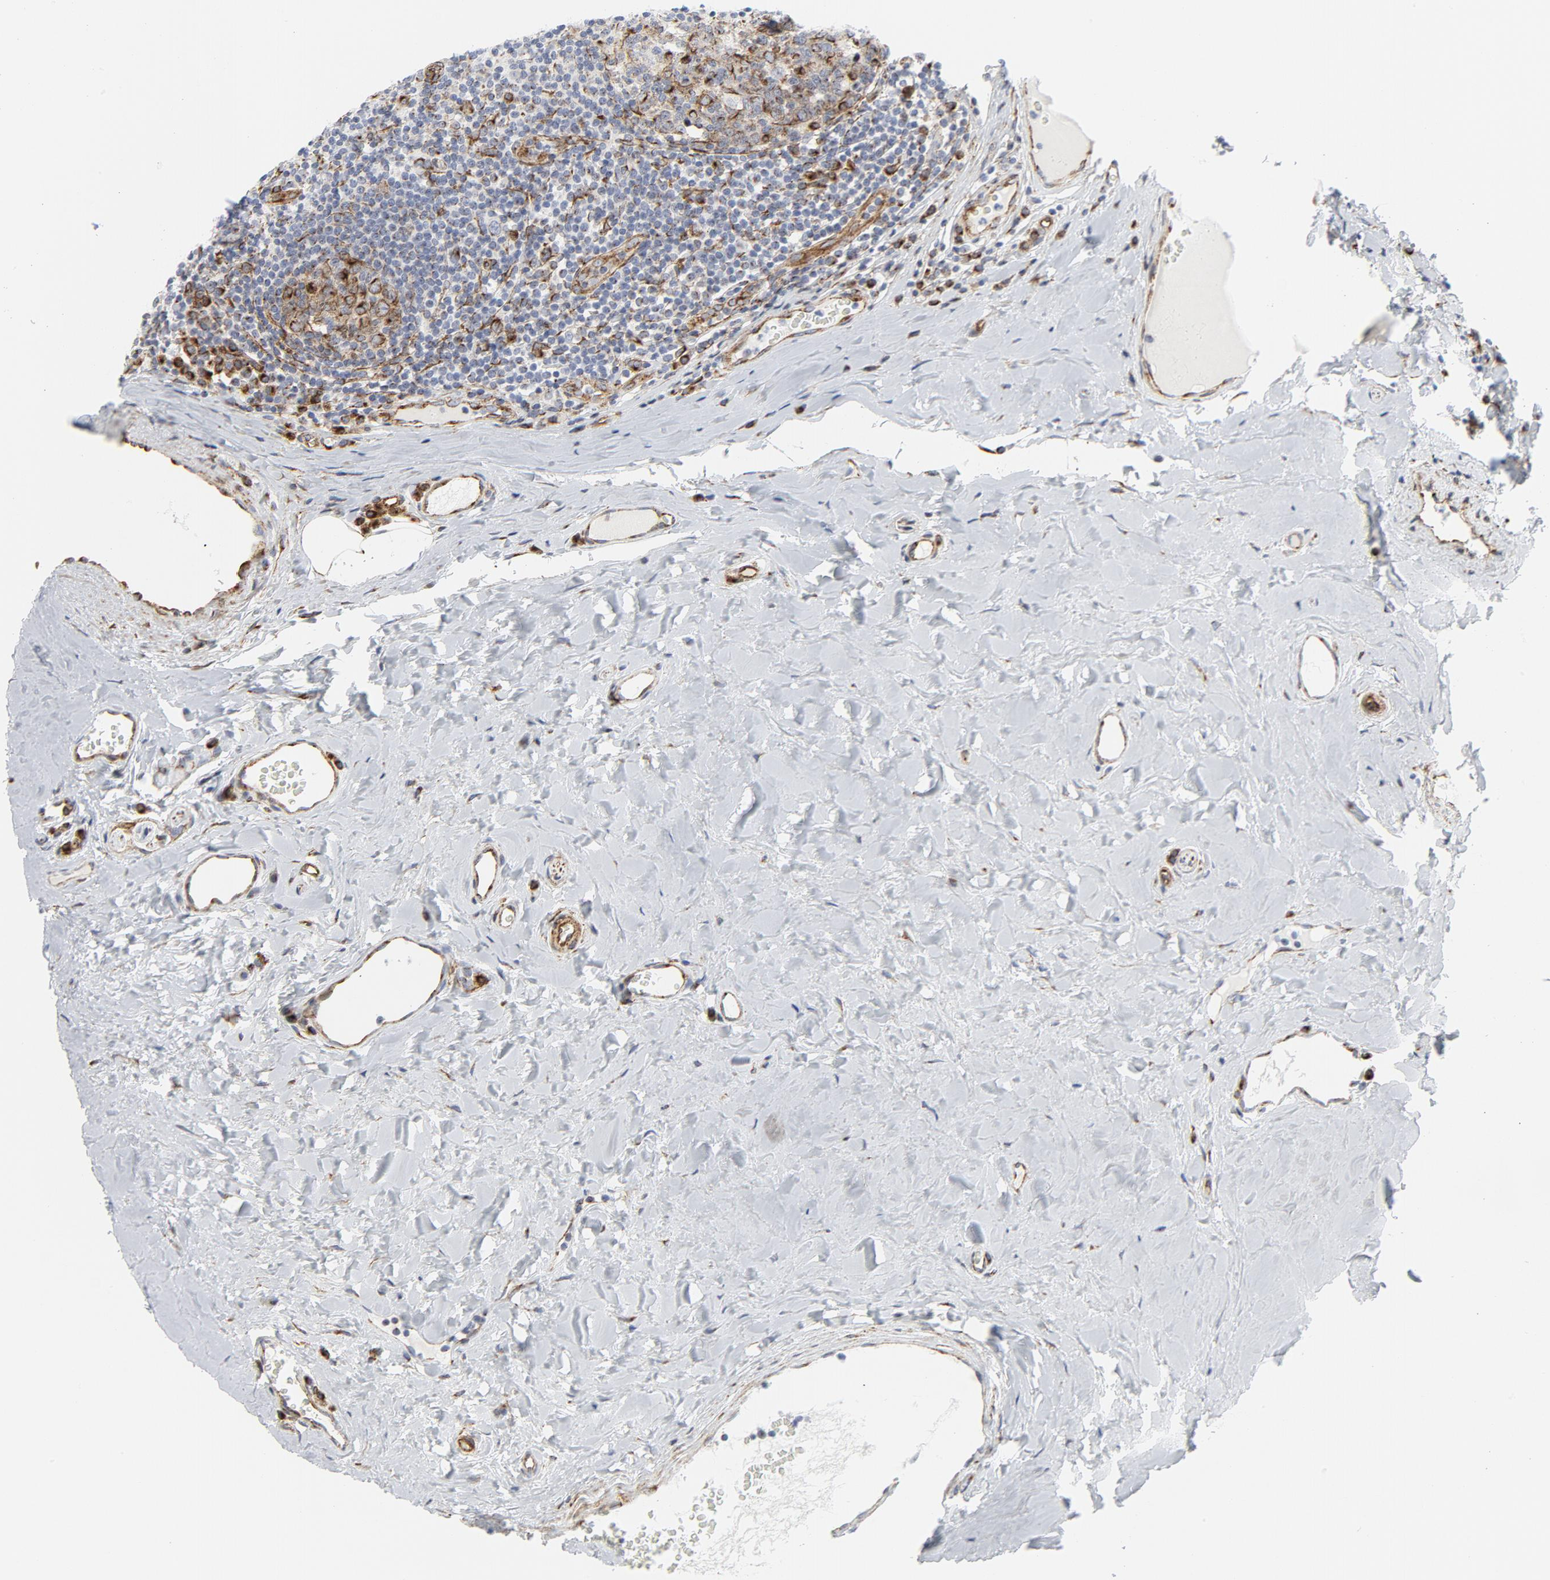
{"staining": {"intensity": "moderate", "quantity": "25%-75%", "location": "cytoplasmic/membranous"}, "tissue": "tonsil", "cell_type": "Germinal center cells", "image_type": "normal", "snomed": [{"axis": "morphology", "description": "Normal tissue, NOS"}, {"axis": "topography", "description": "Tonsil"}], "caption": "Protein staining demonstrates moderate cytoplasmic/membranous expression in approximately 25%-75% of germinal center cells in normal tonsil.", "gene": "TUBB1", "patient": {"sex": "male", "age": 31}}